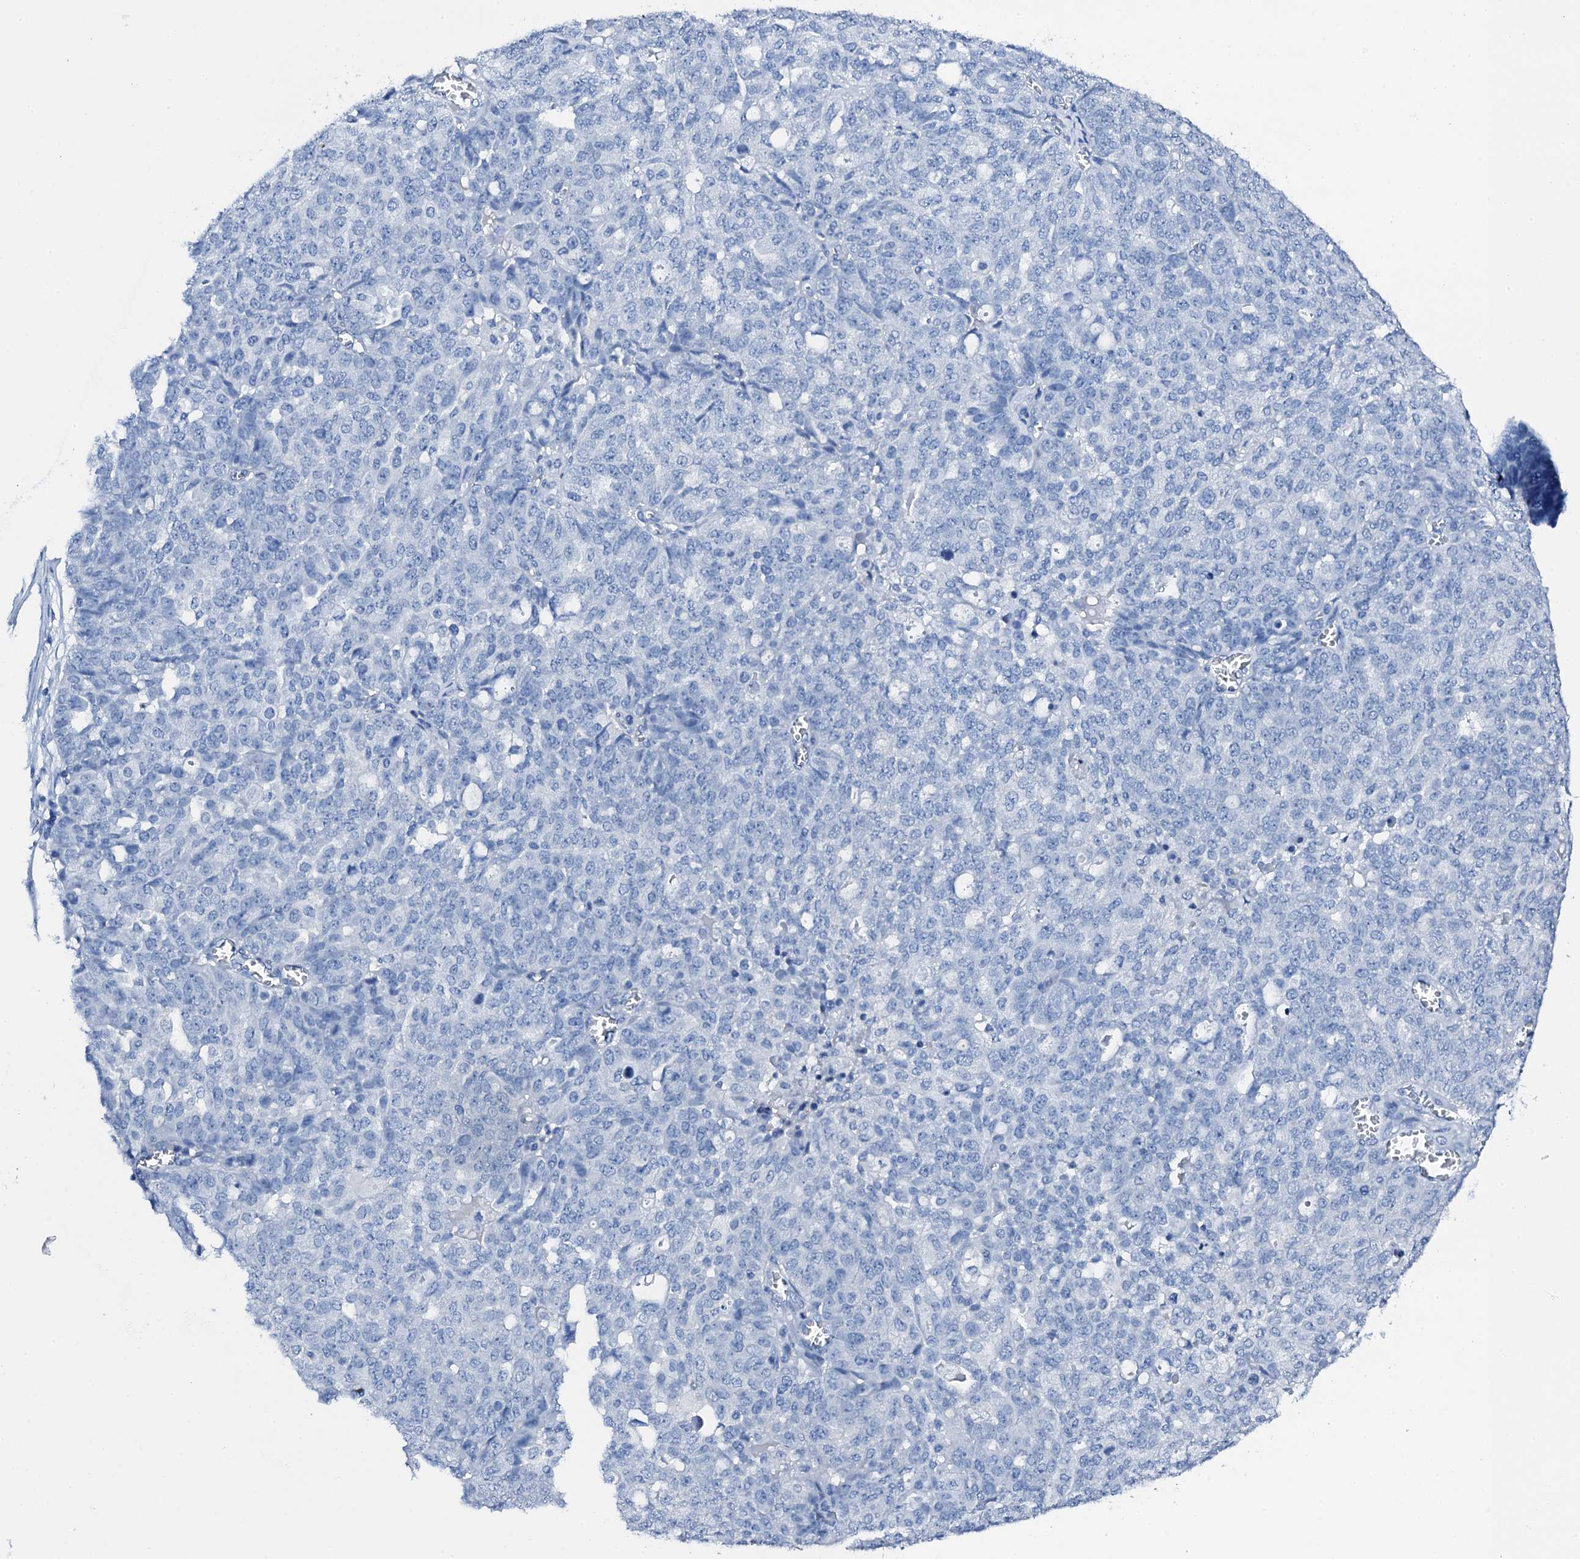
{"staining": {"intensity": "negative", "quantity": "none", "location": "none"}, "tissue": "ovarian cancer", "cell_type": "Tumor cells", "image_type": "cancer", "snomed": [{"axis": "morphology", "description": "Cystadenocarcinoma, serous, NOS"}, {"axis": "topography", "description": "Soft tissue"}, {"axis": "topography", "description": "Ovary"}], "caption": "Immunohistochemical staining of ovarian cancer reveals no significant expression in tumor cells.", "gene": "PTH", "patient": {"sex": "female", "age": 57}}